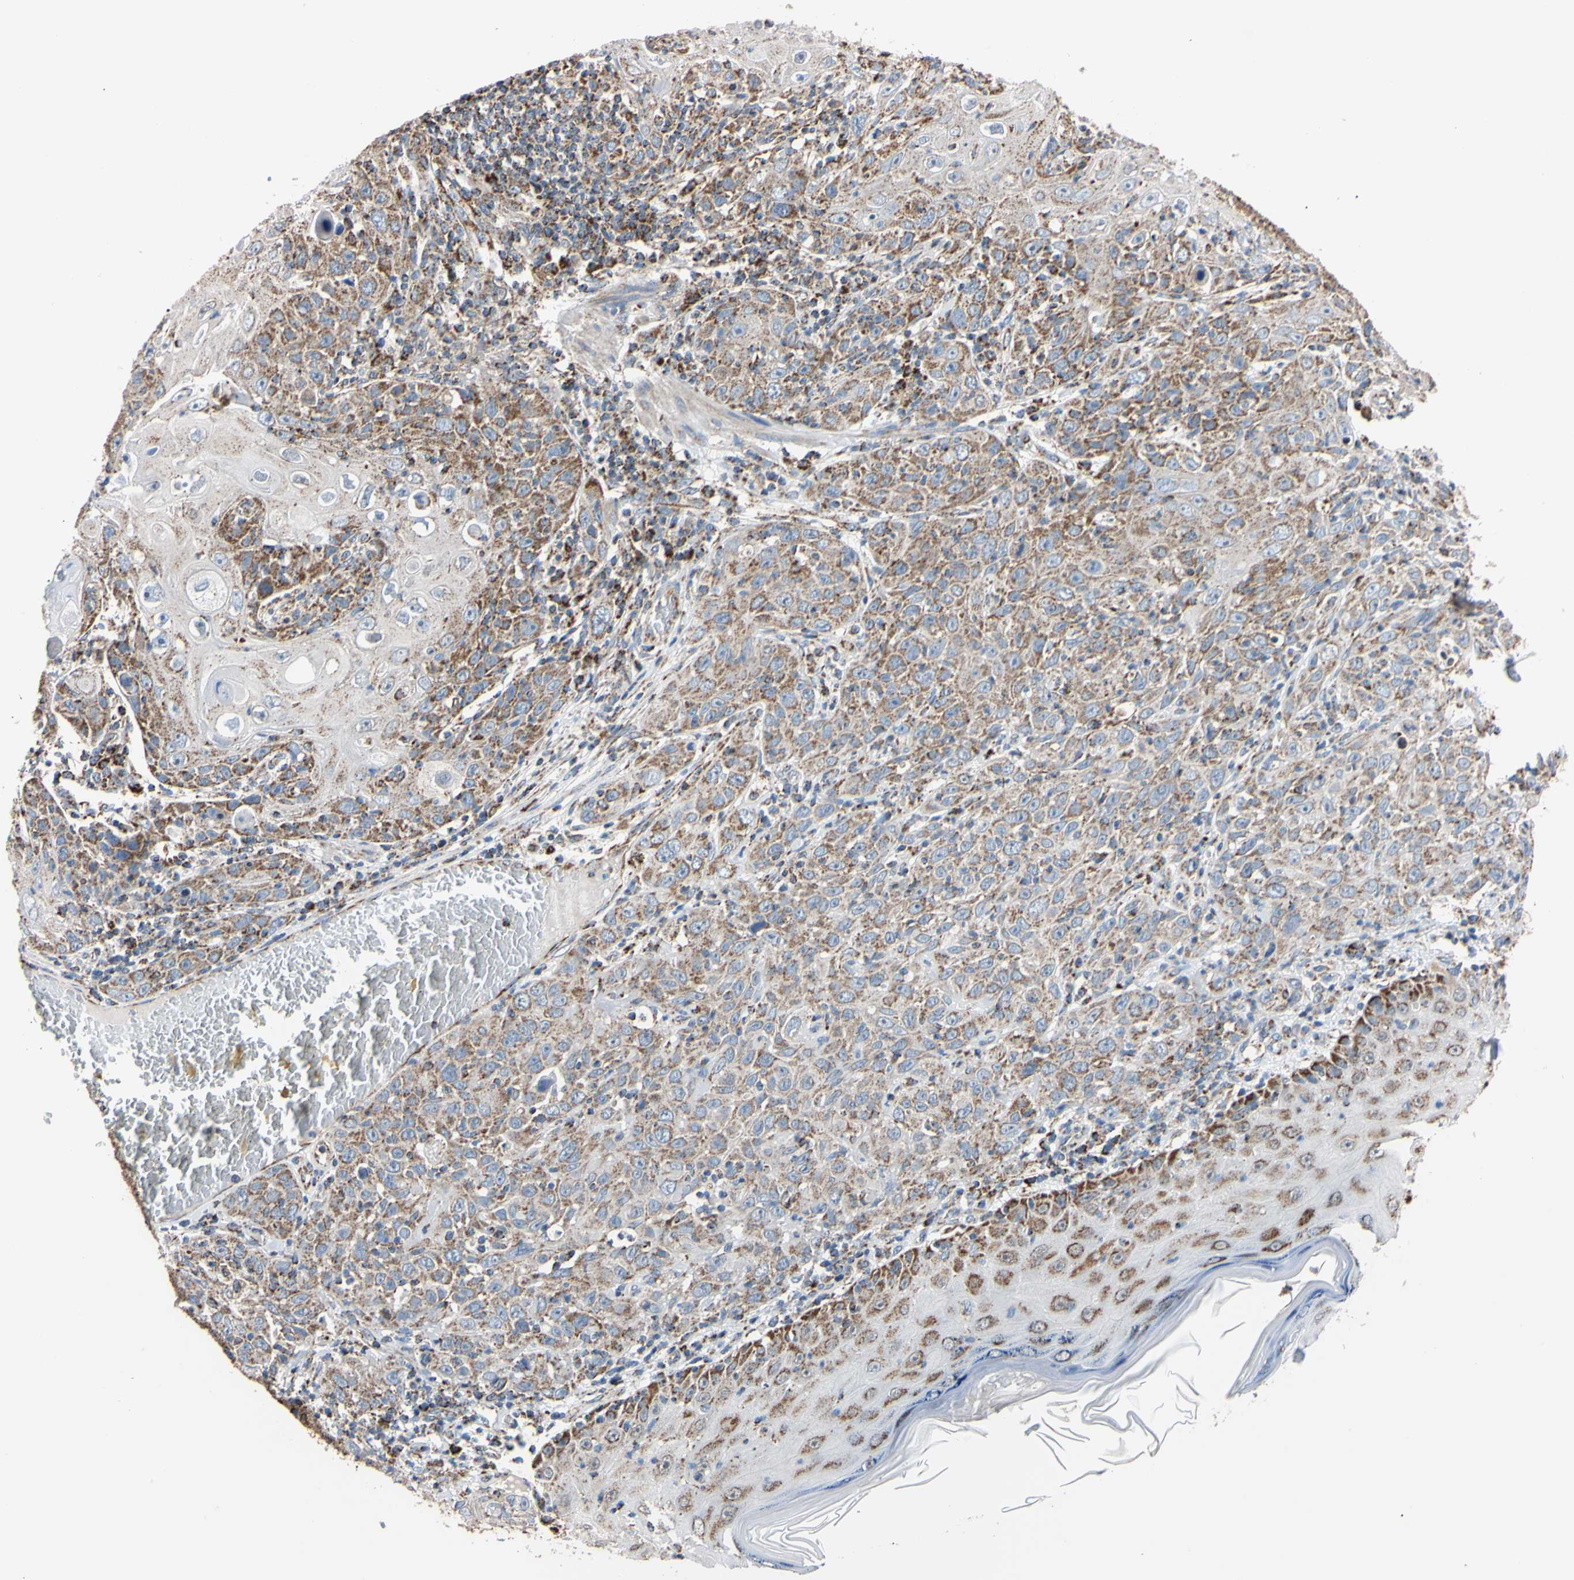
{"staining": {"intensity": "moderate", "quantity": ">75%", "location": "cytoplasmic/membranous"}, "tissue": "skin cancer", "cell_type": "Tumor cells", "image_type": "cancer", "snomed": [{"axis": "morphology", "description": "Squamous cell carcinoma, NOS"}, {"axis": "topography", "description": "Skin"}], "caption": "Immunohistochemistry micrograph of neoplastic tissue: squamous cell carcinoma (skin) stained using IHC displays medium levels of moderate protein expression localized specifically in the cytoplasmic/membranous of tumor cells, appearing as a cytoplasmic/membranous brown color.", "gene": "CLPP", "patient": {"sex": "female", "age": 88}}